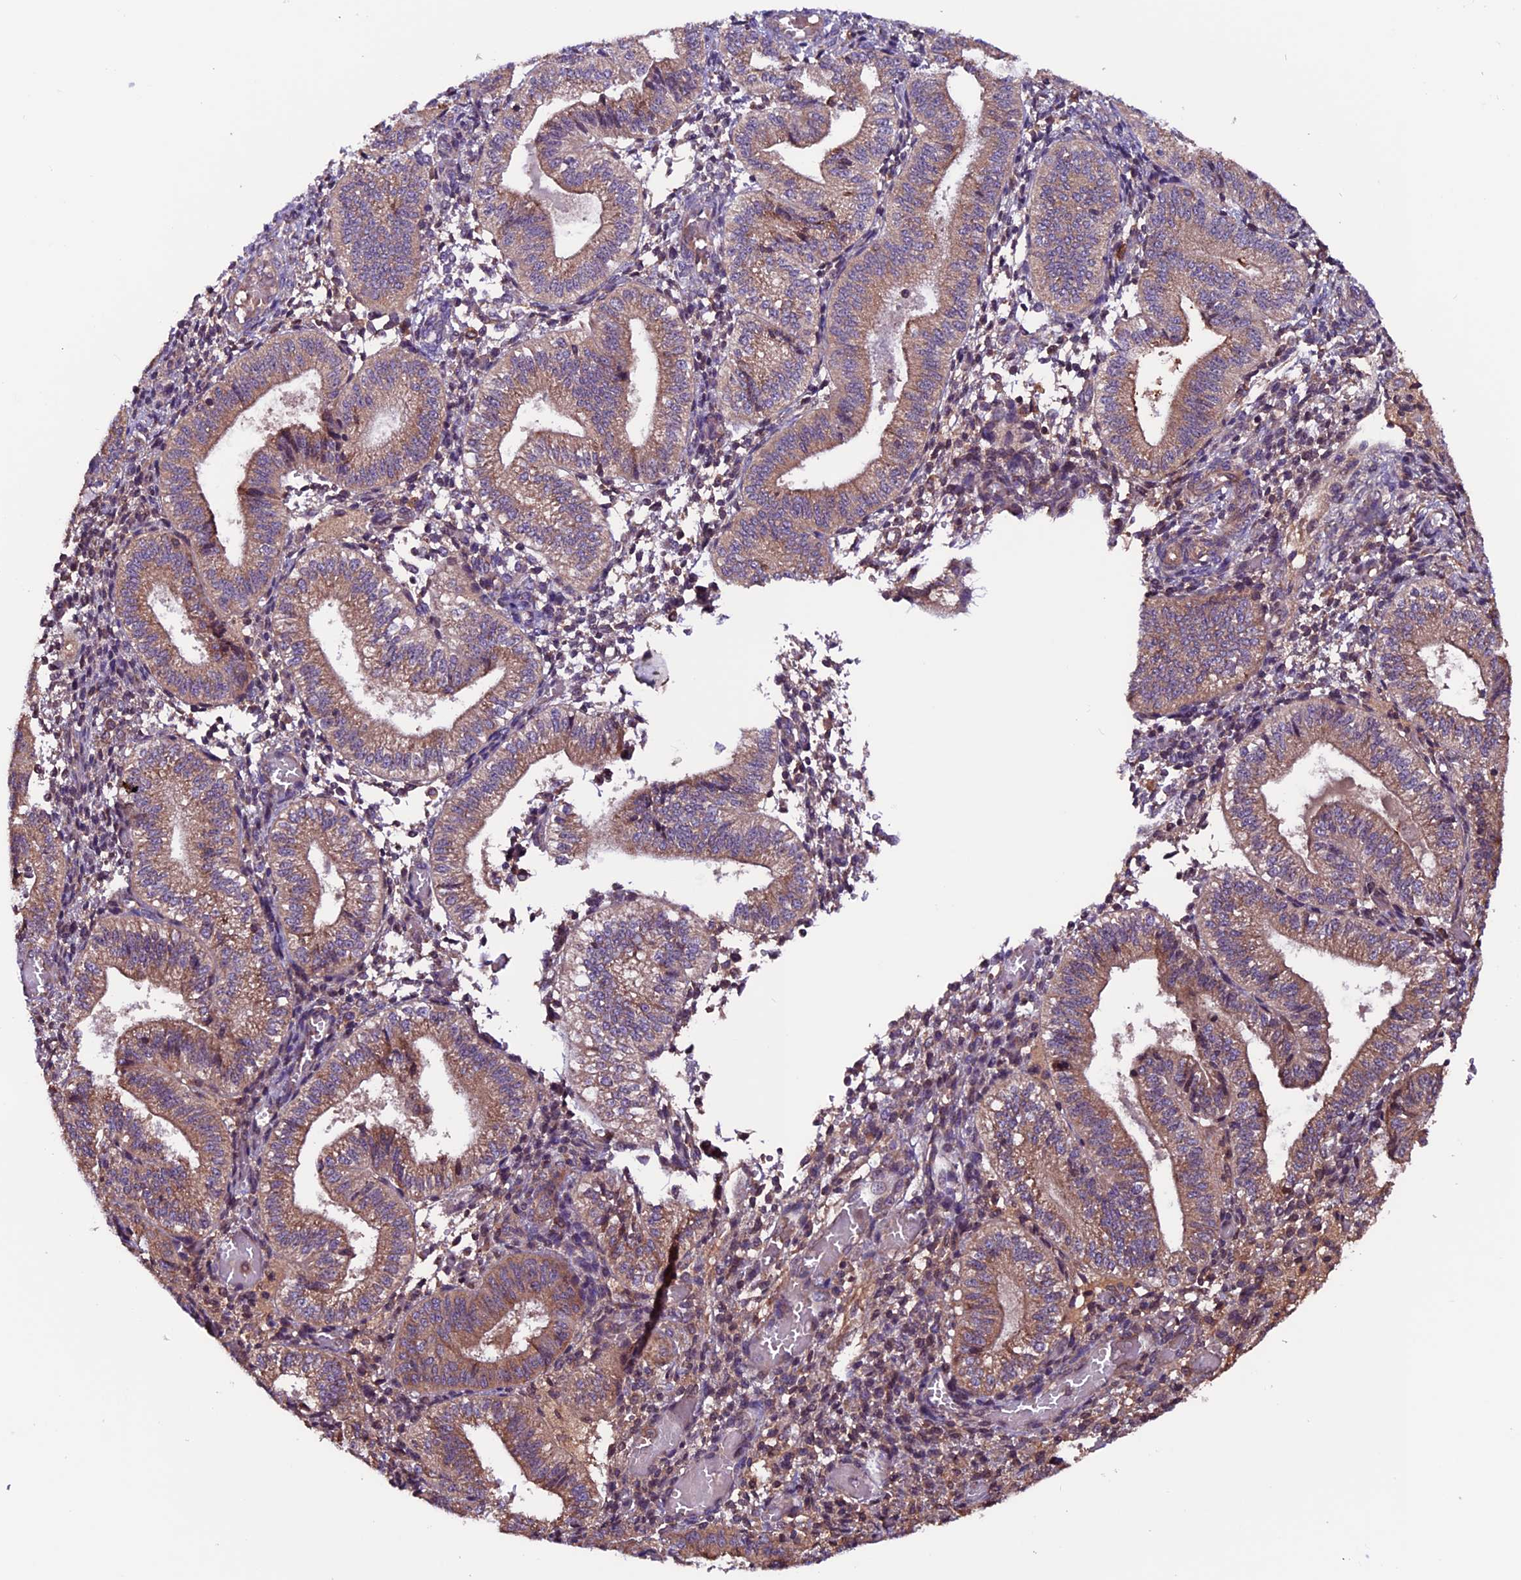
{"staining": {"intensity": "weak", "quantity": "25%-75%", "location": "cytoplasmic/membranous"}, "tissue": "endometrium", "cell_type": "Cells in endometrial stroma", "image_type": "normal", "snomed": [{"axis": "morphology", "description": "Normal tissue, NOS"}, {"axis": "topography", "description": "Endometrium"}], "caption": "Immunohistochemical staining of unremarkable endometrium demonstrates low levels of weak cytoplasmic/membranous expression in about 25%-75% of cells in endometrial stroma.", "gene": "ZNF598", "patient": {"sex": "female", "age": 34}}